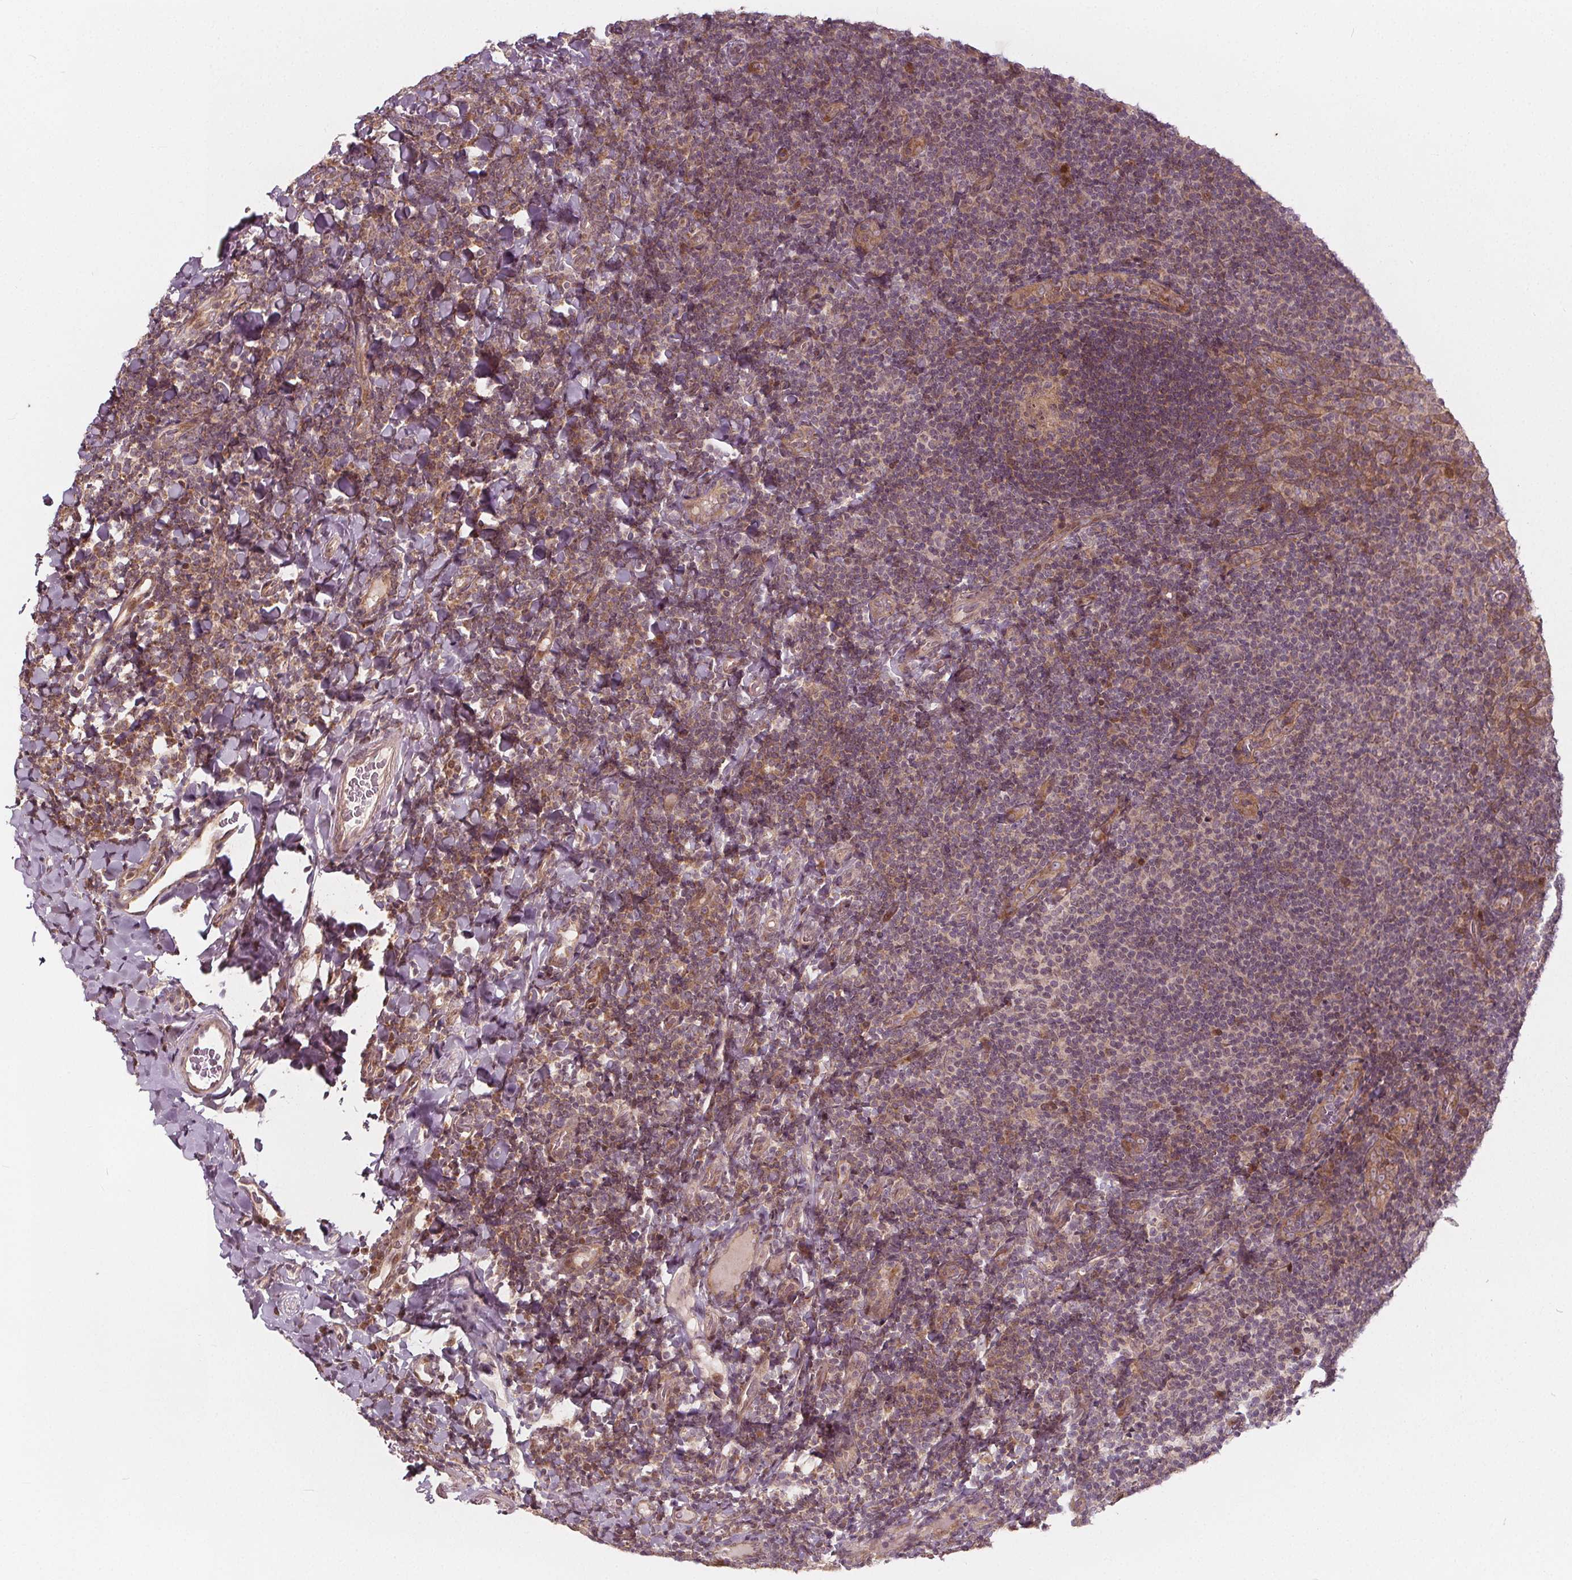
{"staining": {"intensity": "weak", "quantity": ">75%", "location": "cytoplasmic/membranous,nuclear"}, "tissue": "tonsil", "cell_type": "Germinal center cells", "image_type": "normal", "snomed": [{"axis": "morphology", "description": "Normal tissue, NOS"}, {"axis": "topography", "description": "Tonsil"}], "caption": "Immunohistochemistry photomicrograph of benign tonsil: human tonsil stained using immunohistochemistry demonstrates low levels of weak protein expression localized specifically in the cytoplasmic/membranous,nuclear of germinal center cells, appearing as a cytoplasmic/membranous,nuclear brown color.", "gene": "AKT1S1", "patient": {"sex": "male", "age": 17}}